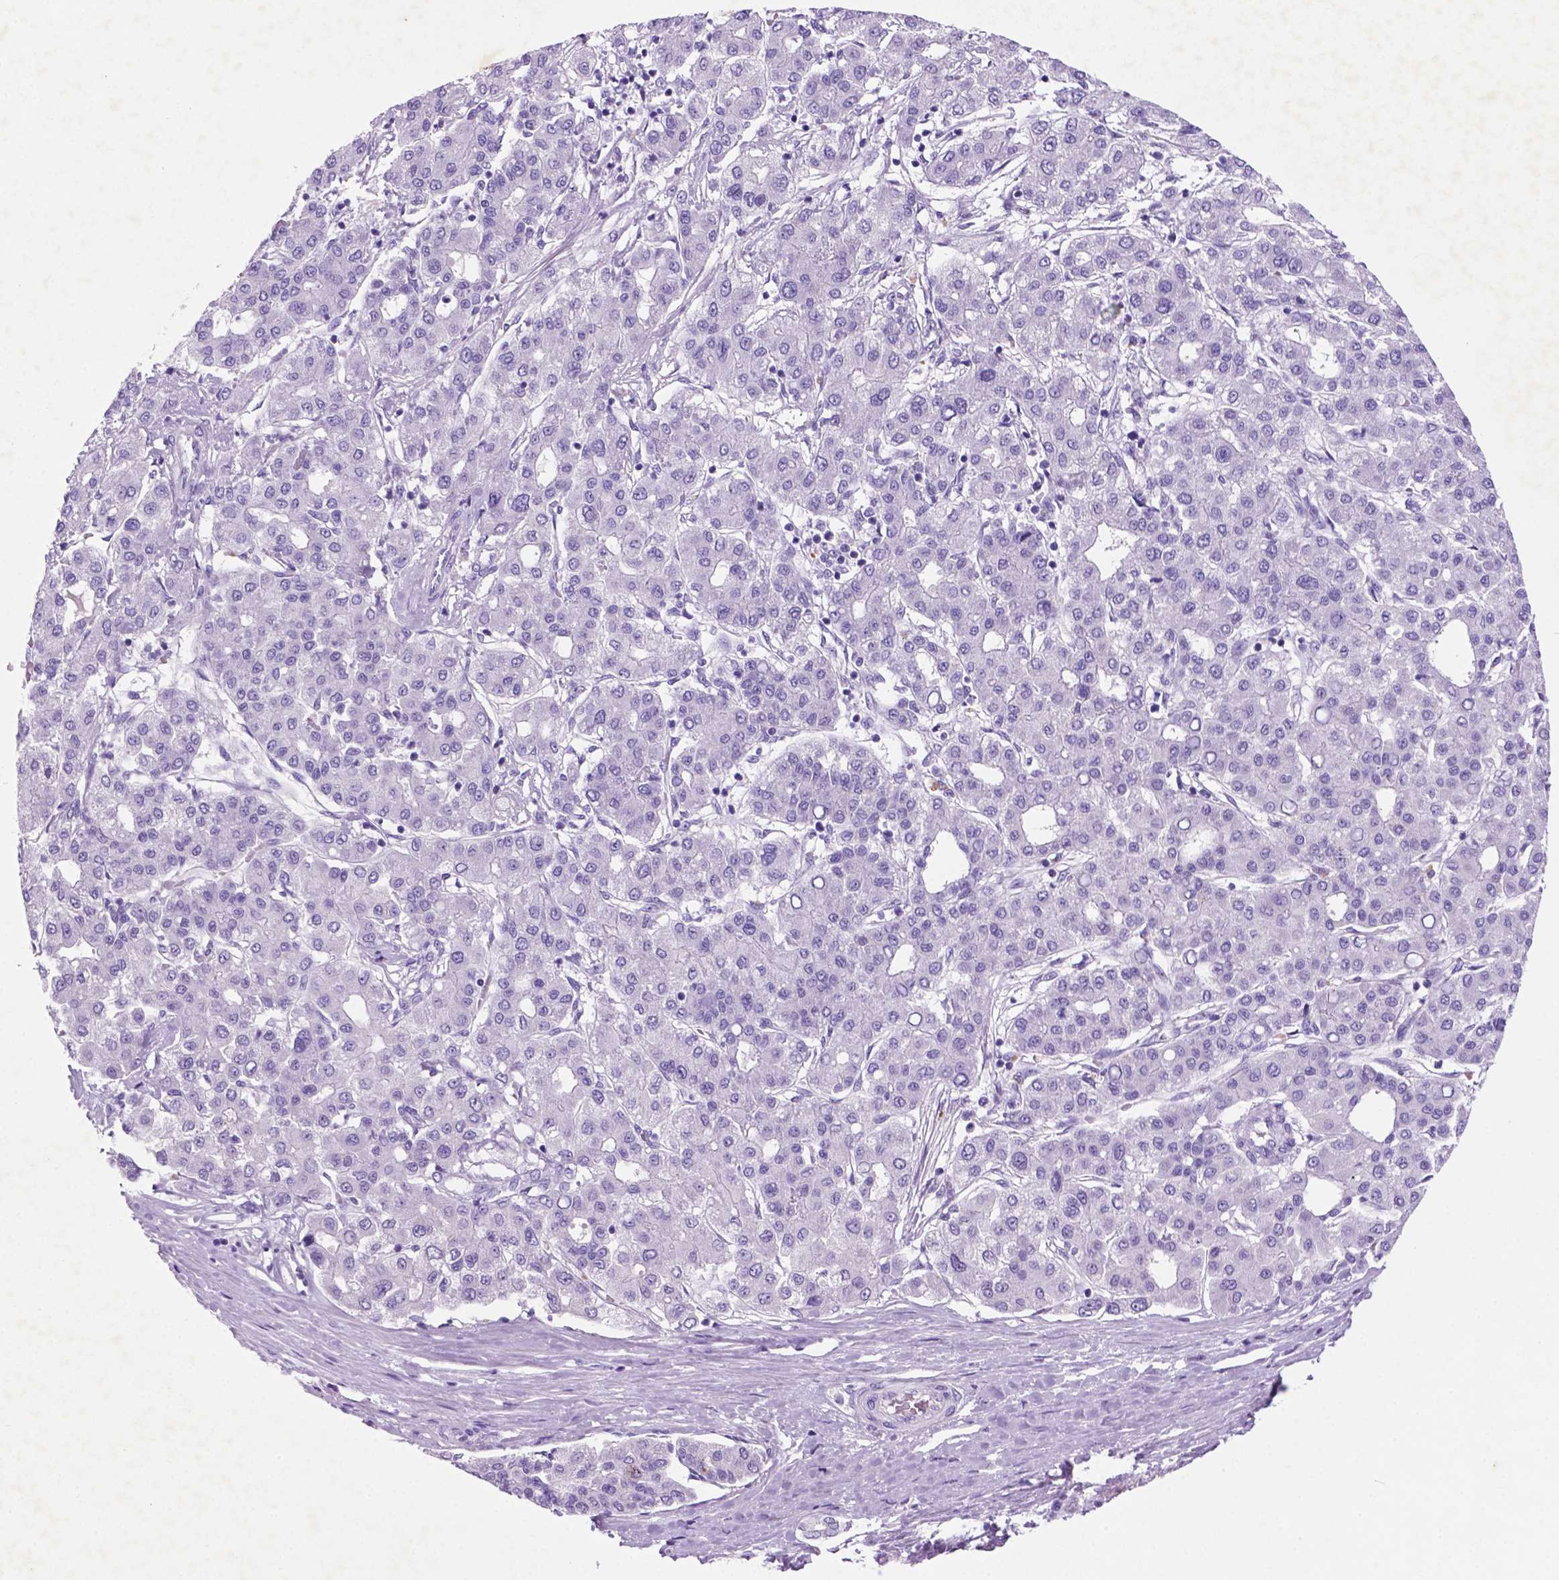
{"staining": {"intensity": "negative", "quantity": "none", "location": "none"}, "tissue": "liver cancer", "cell_type": "Tumor cells", "image_type": "cancer", "snomed": [{"axis": "morphology", "description": "Carcinoma, Hepatocellular, NOS"}, {"axis": "topography", "description": "Liver"}], "caption": "The photomicrograph exhibits no staining of tumor cells in hepatocellular carcinoma (liver). Nuclei are stained in blue.", "gene": "C18orf21", "patient": {"sex": "male", "age": 65}}